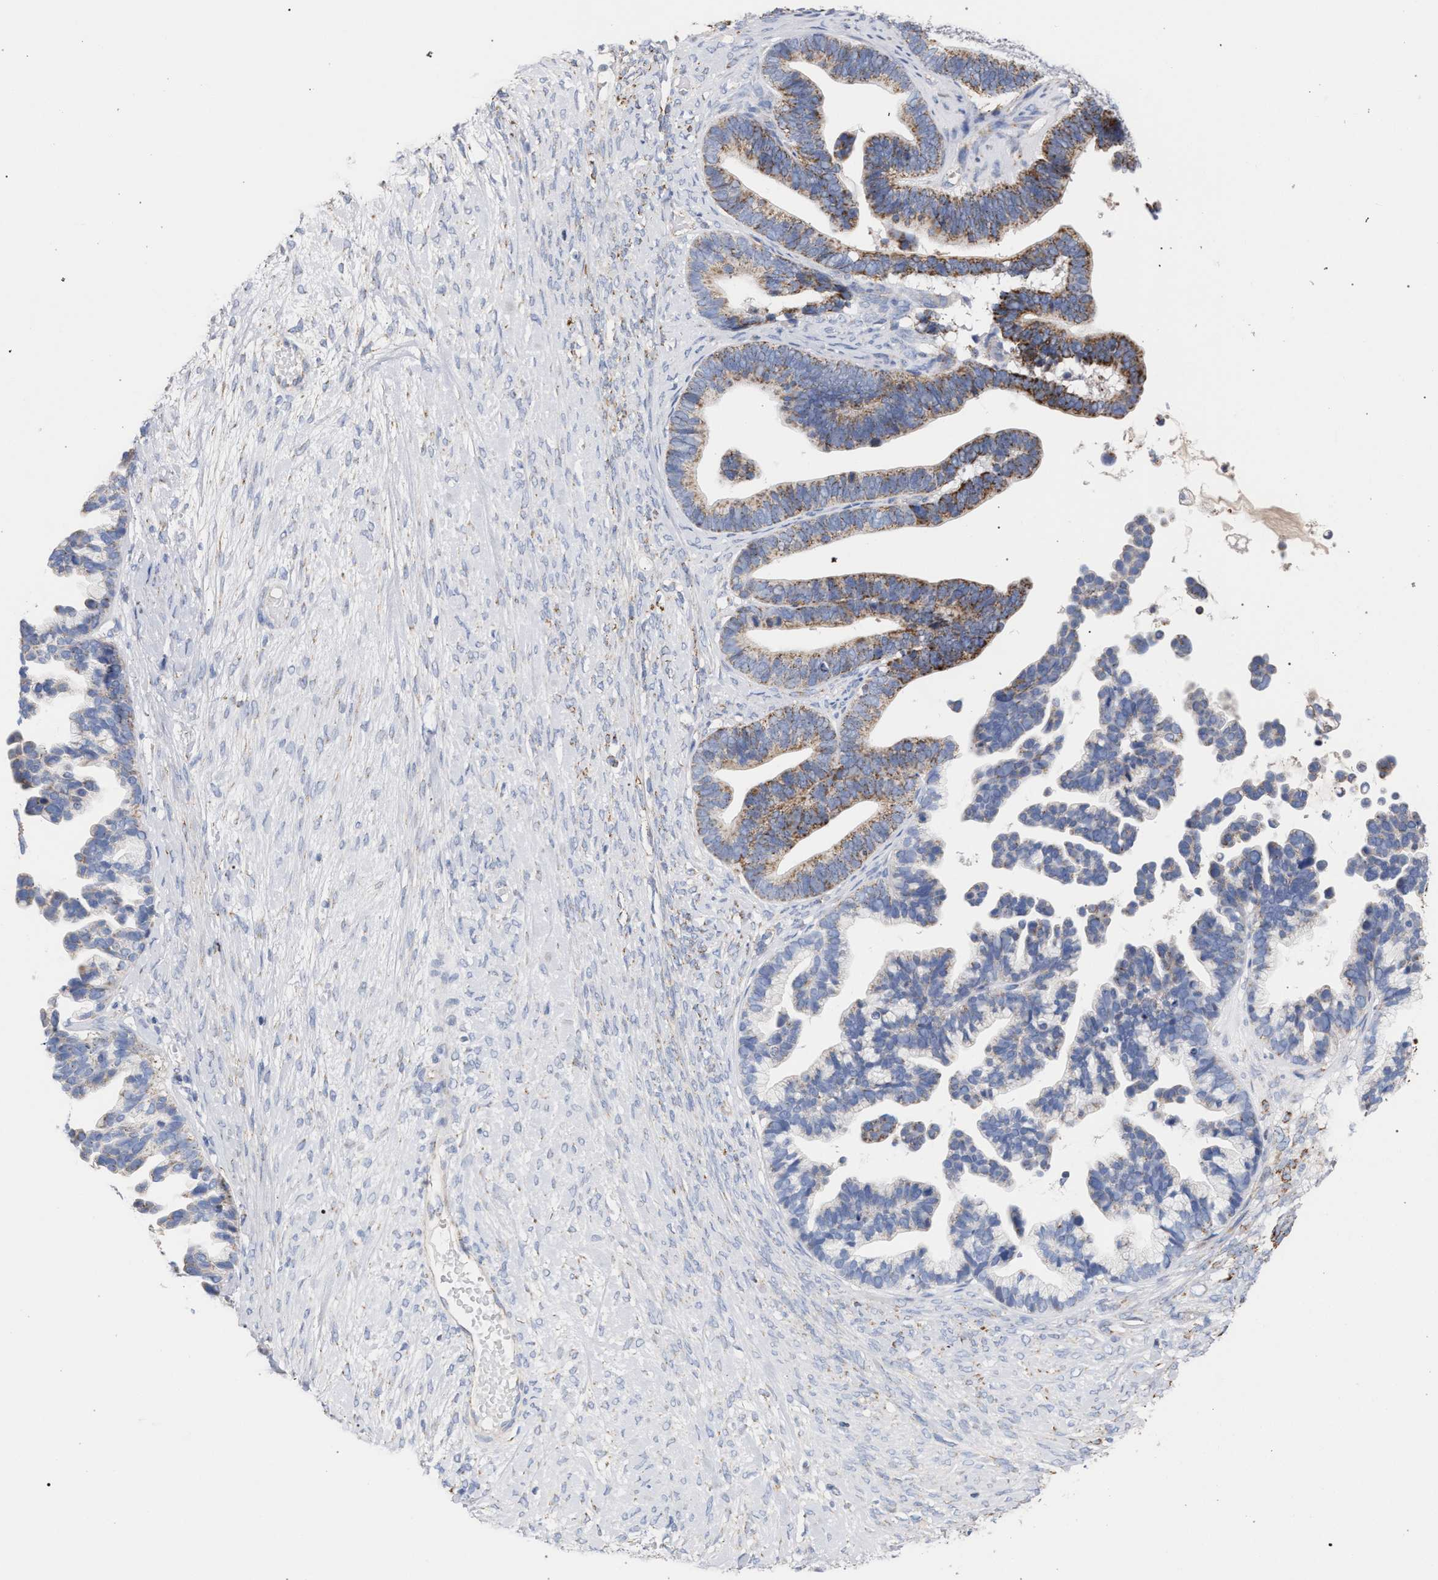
{"staining": {"intensity": "moderate", "quantity": "25%-75%", "location": "cytoplasmic/membranous"}, "tissue": "ovarian cancer", "cell_type": "Tumor cells", "image_type": "cancer", "snomed": [{"axis": "morphology", "description": "Cystadenocarcinoma, serous, NOS"}, {"axis": "topography", "description": "Ovary"}], "caption": "Immunohistochemical staining of ovarian cancer (serous cystadenocarcinoma) reveals moderate cytoplasmic/membranous protein expression in approximately 25%-75% of tumor cells.", "gene": "ECI2", "patient": {"sex": "female", "age": 56}}